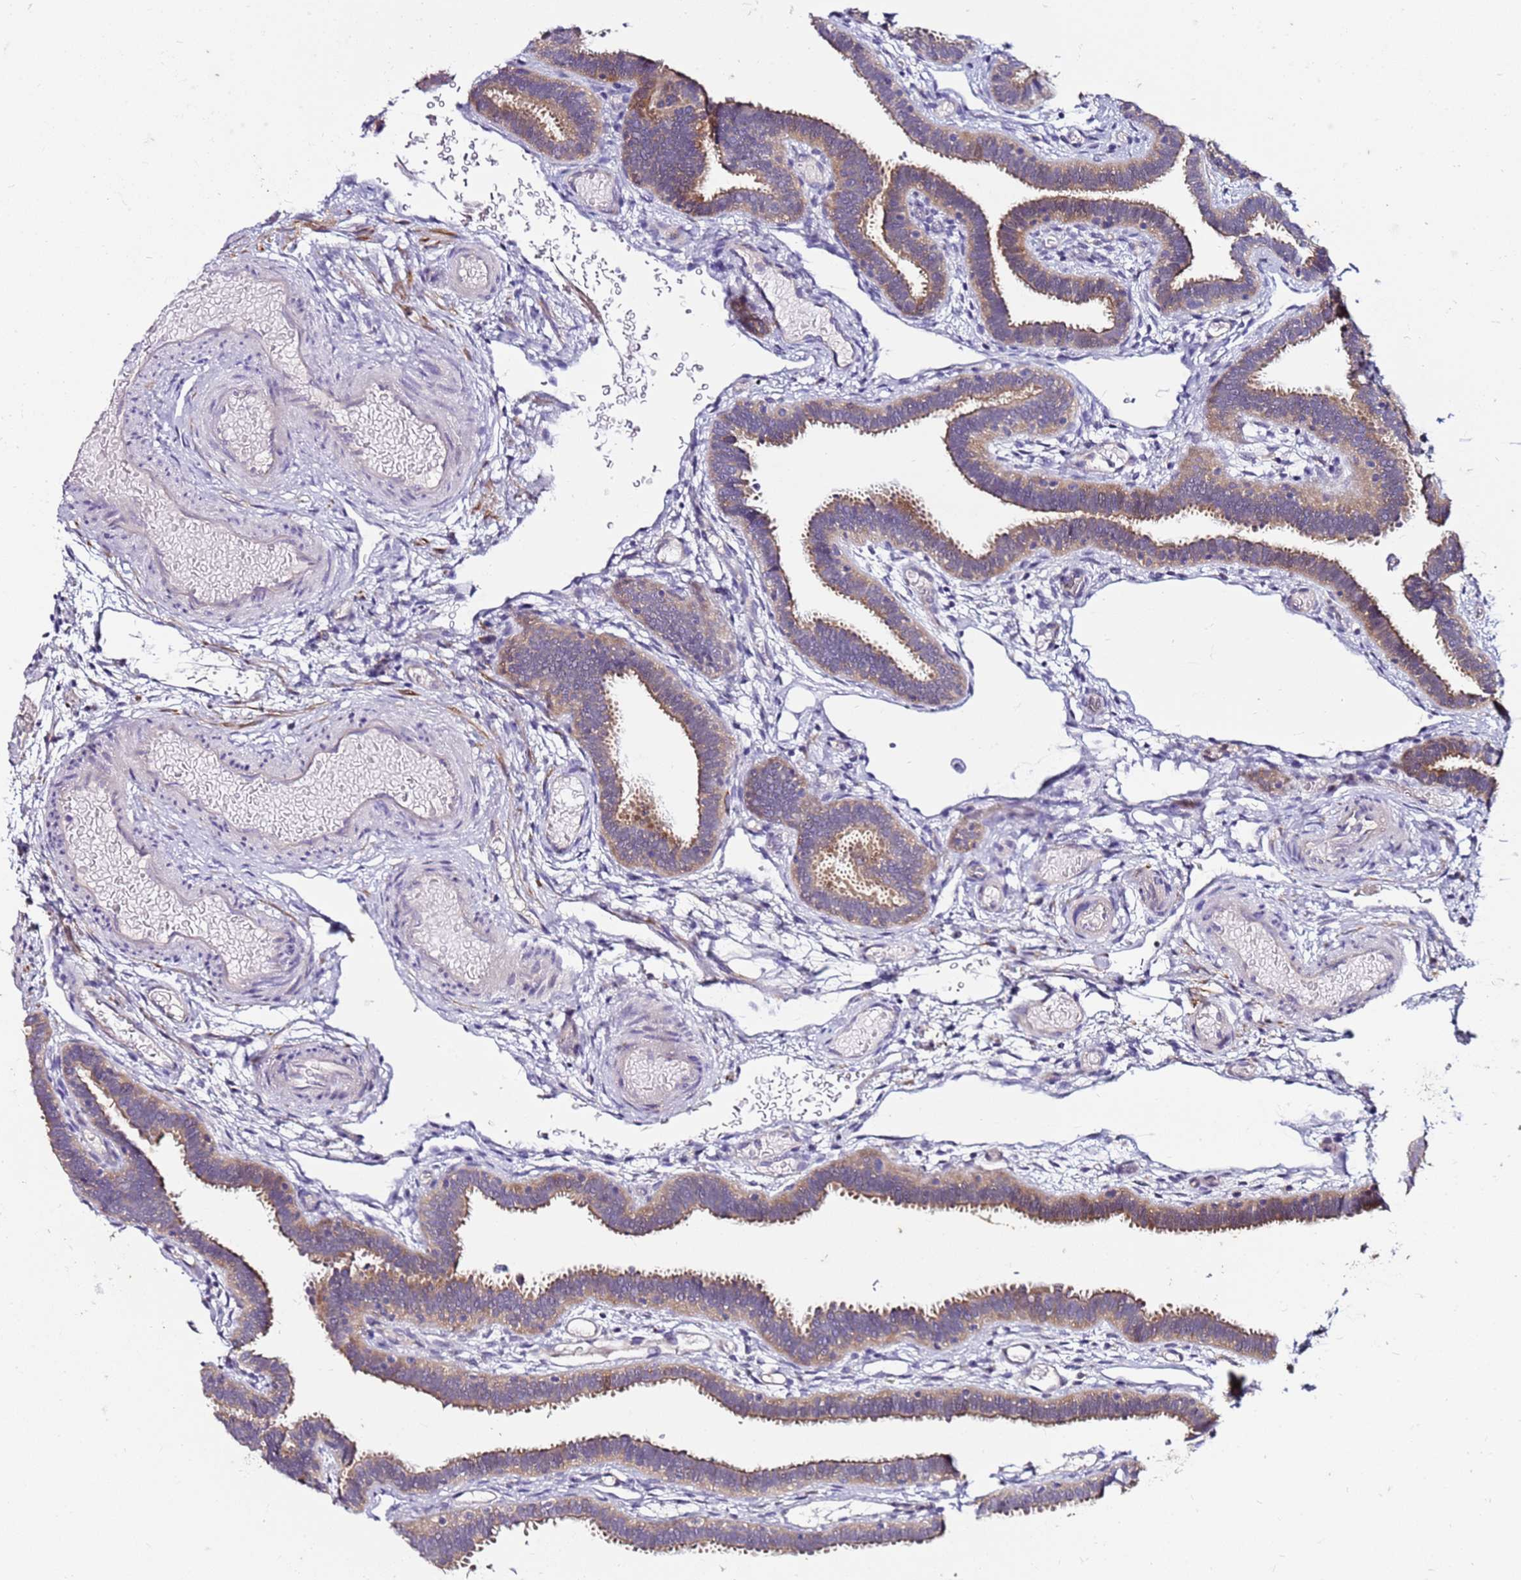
{"staining": {"intensity": "moderate", "quantity": "25%-75%", "location": "cytoplasmic/membranous"}, "tissue": "fallopian tube", "cell_type": "Glandular cells", "image_type": "normal", "snomed": [{"axis": "morphology", "description": "Normal tissue, NOS"}, {"axis": "topography", "description": "Fallopian tube"}], "caption": "Immunohistochemistry (IHC) staining of unremarkable fallopian tube, which displays medium levels of moderate cytoplasmic/membranous staining in approximately 25%-75% of glandular cells indicating moderate cytoplasmic/membranous protein staining. The staining was performed using DAB (3,3'-diaminobenzidine) (brown) for protein detection and nuclei were counterstained in hematoxylin (blue).", "gene": "SRRM5", "patient": {"sex": "female", "age": 37}}